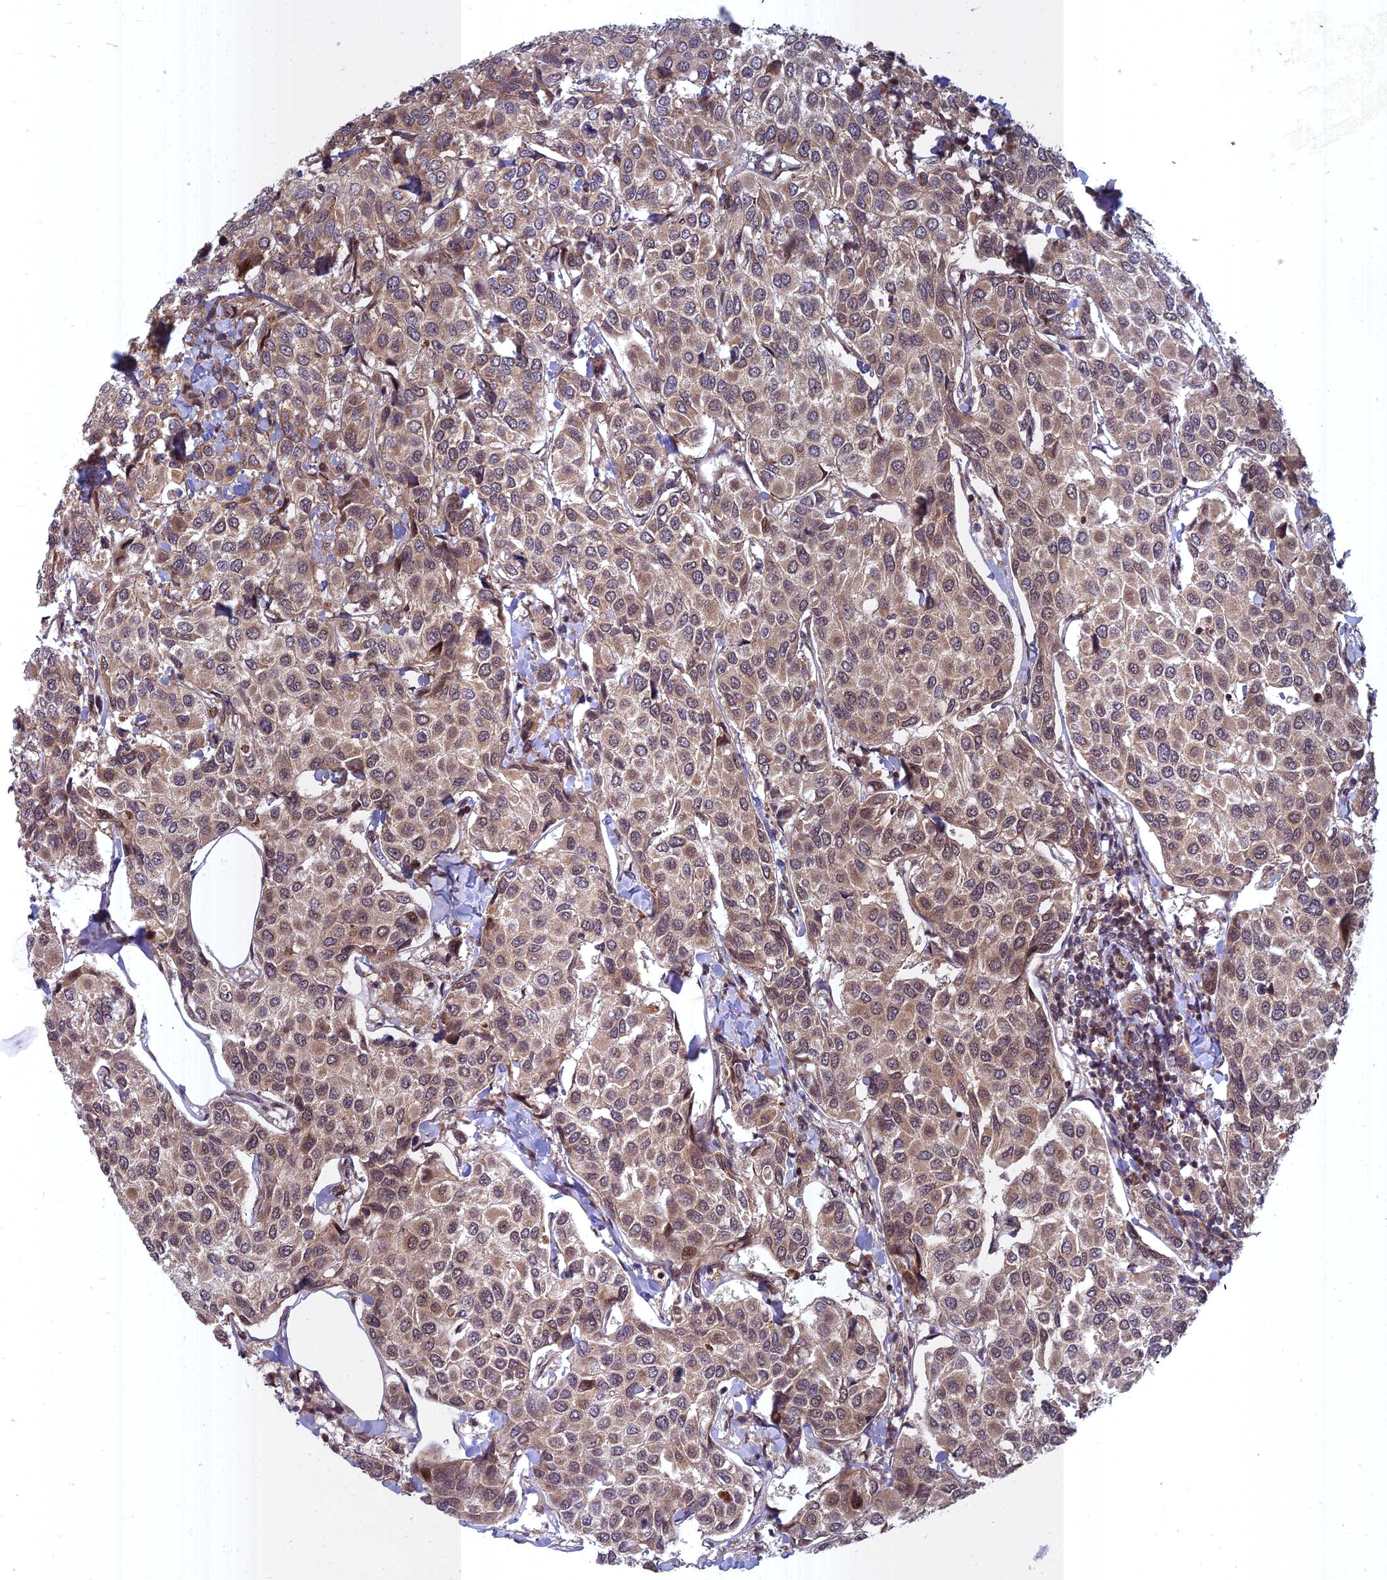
{"staining": {"intensity": "moderate", "quantity": ">75%", "location": "cytoplasmic/membranous,nuclear"}, "tissue": "breast cancer", "cell_type": "Tumor cells", "image_type": "cancer", "snomed": [{"axis": "morphology", "description": "Duct carcinoma"}, {"axis": "topography", "description": "Breast"}], "caption": "An IHC histopathology image of neoplastic tissue is shown. Protein staining in brown labels moderate cytoplasmic/membranous and nuclear positivity in breast cancer within tumor cells.", "gene": "COMMD2", "patient": {"sex": "female", "age": 55}}